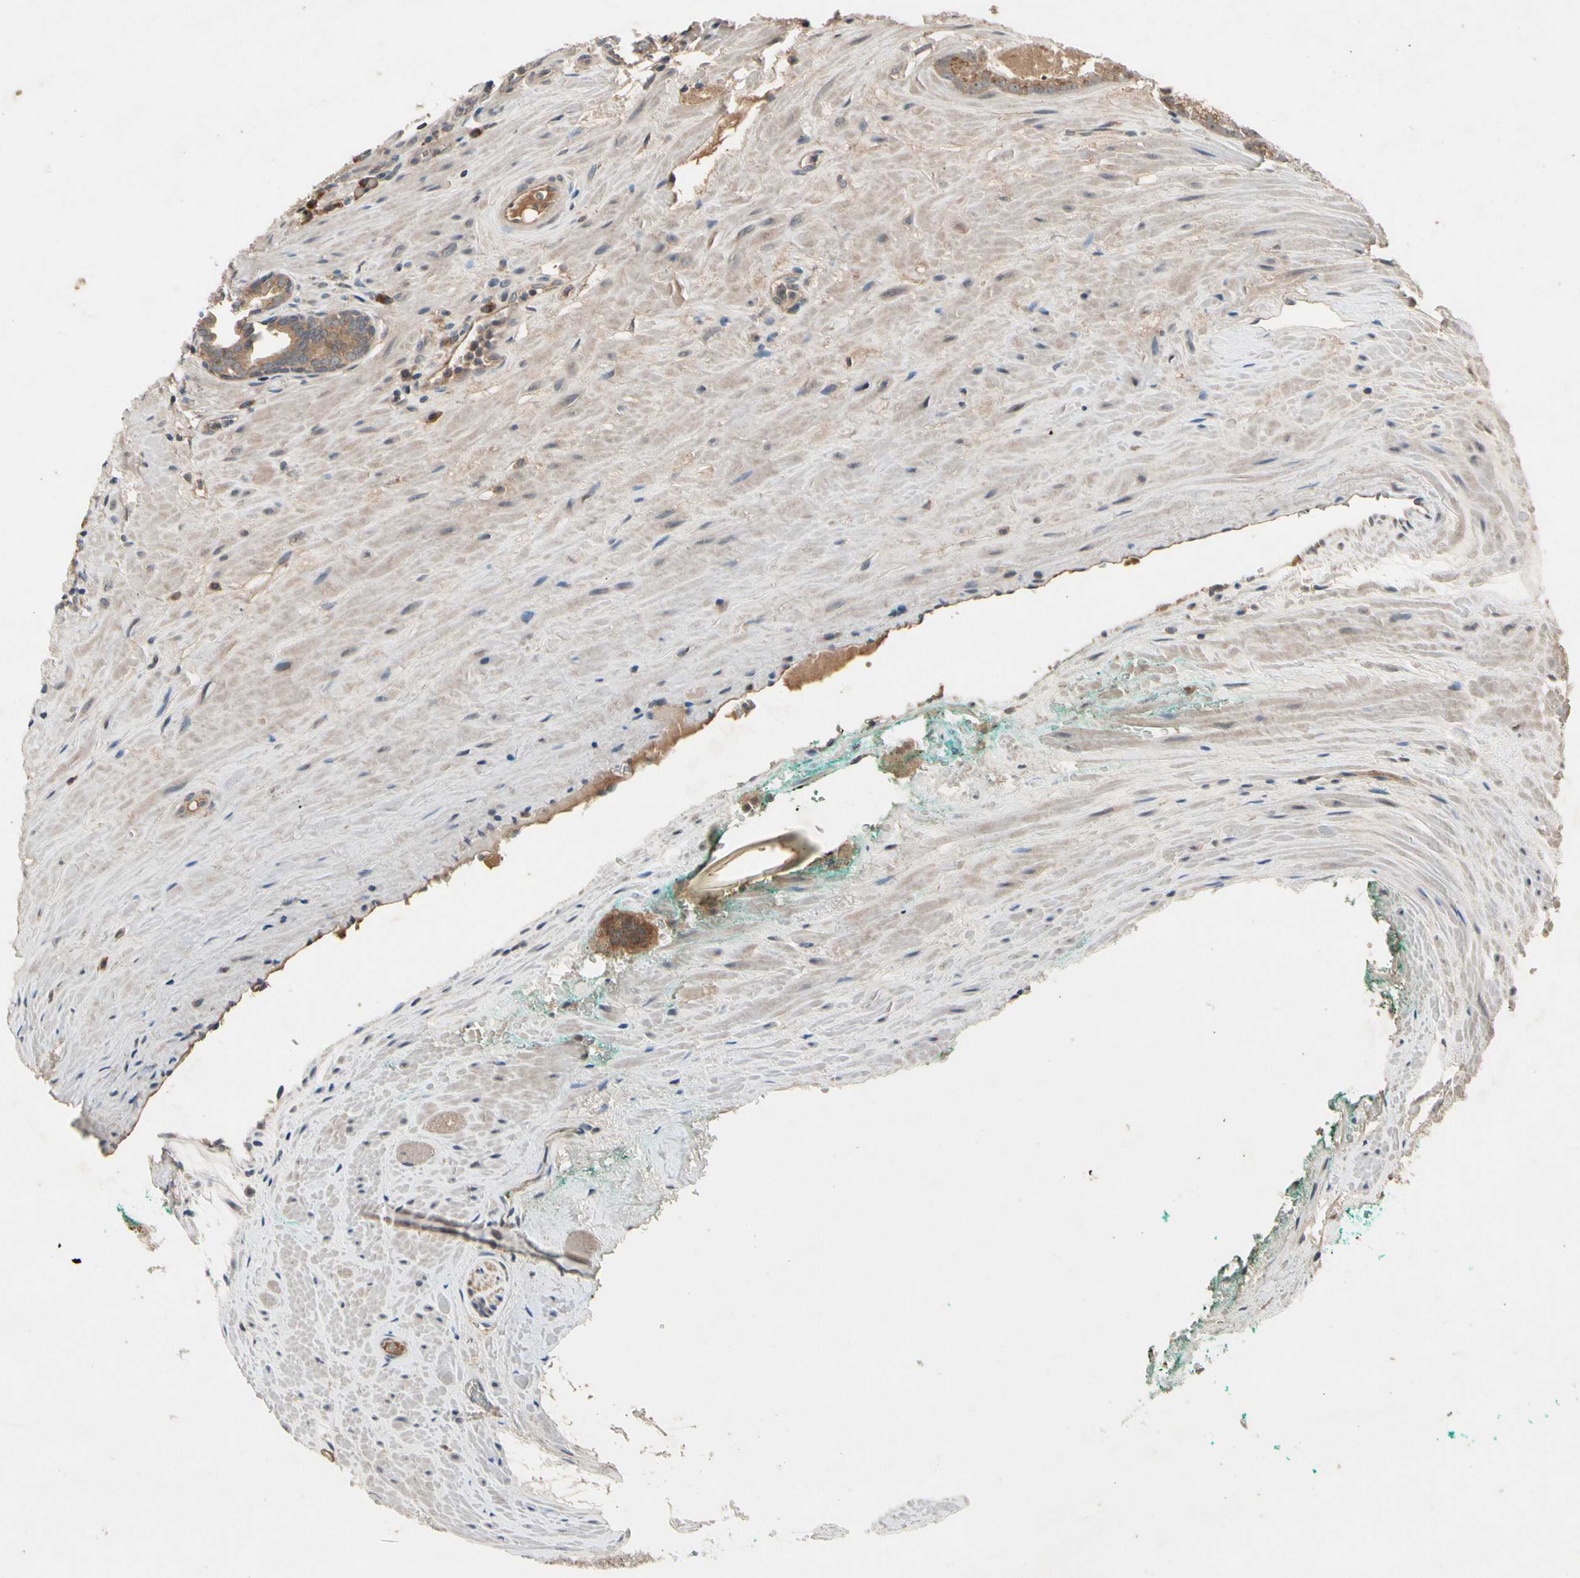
{"staining": {"intensity": "moderate", "quantity": ">75%", "location": "cytoplasmic/membranous"}, "tissue": "prostate cancer", "cell_type": "Tumor cells", "image_type": "cancer", "snomed": [{"axis": "morphology", "description": "Adenocarcinoma, Low grade"}, {"axis": "topography", "description": "Prostate"}], "caption": "About >75% of tumor cells in adenocarcinoma (low-grade) (prostate) demonstrate moderate cytoplasmic/membranous protein positivity as visualized by brown immunohistochemical staining.", "gene": "NSF", "patient": {"sex": "male", "age": 57}}